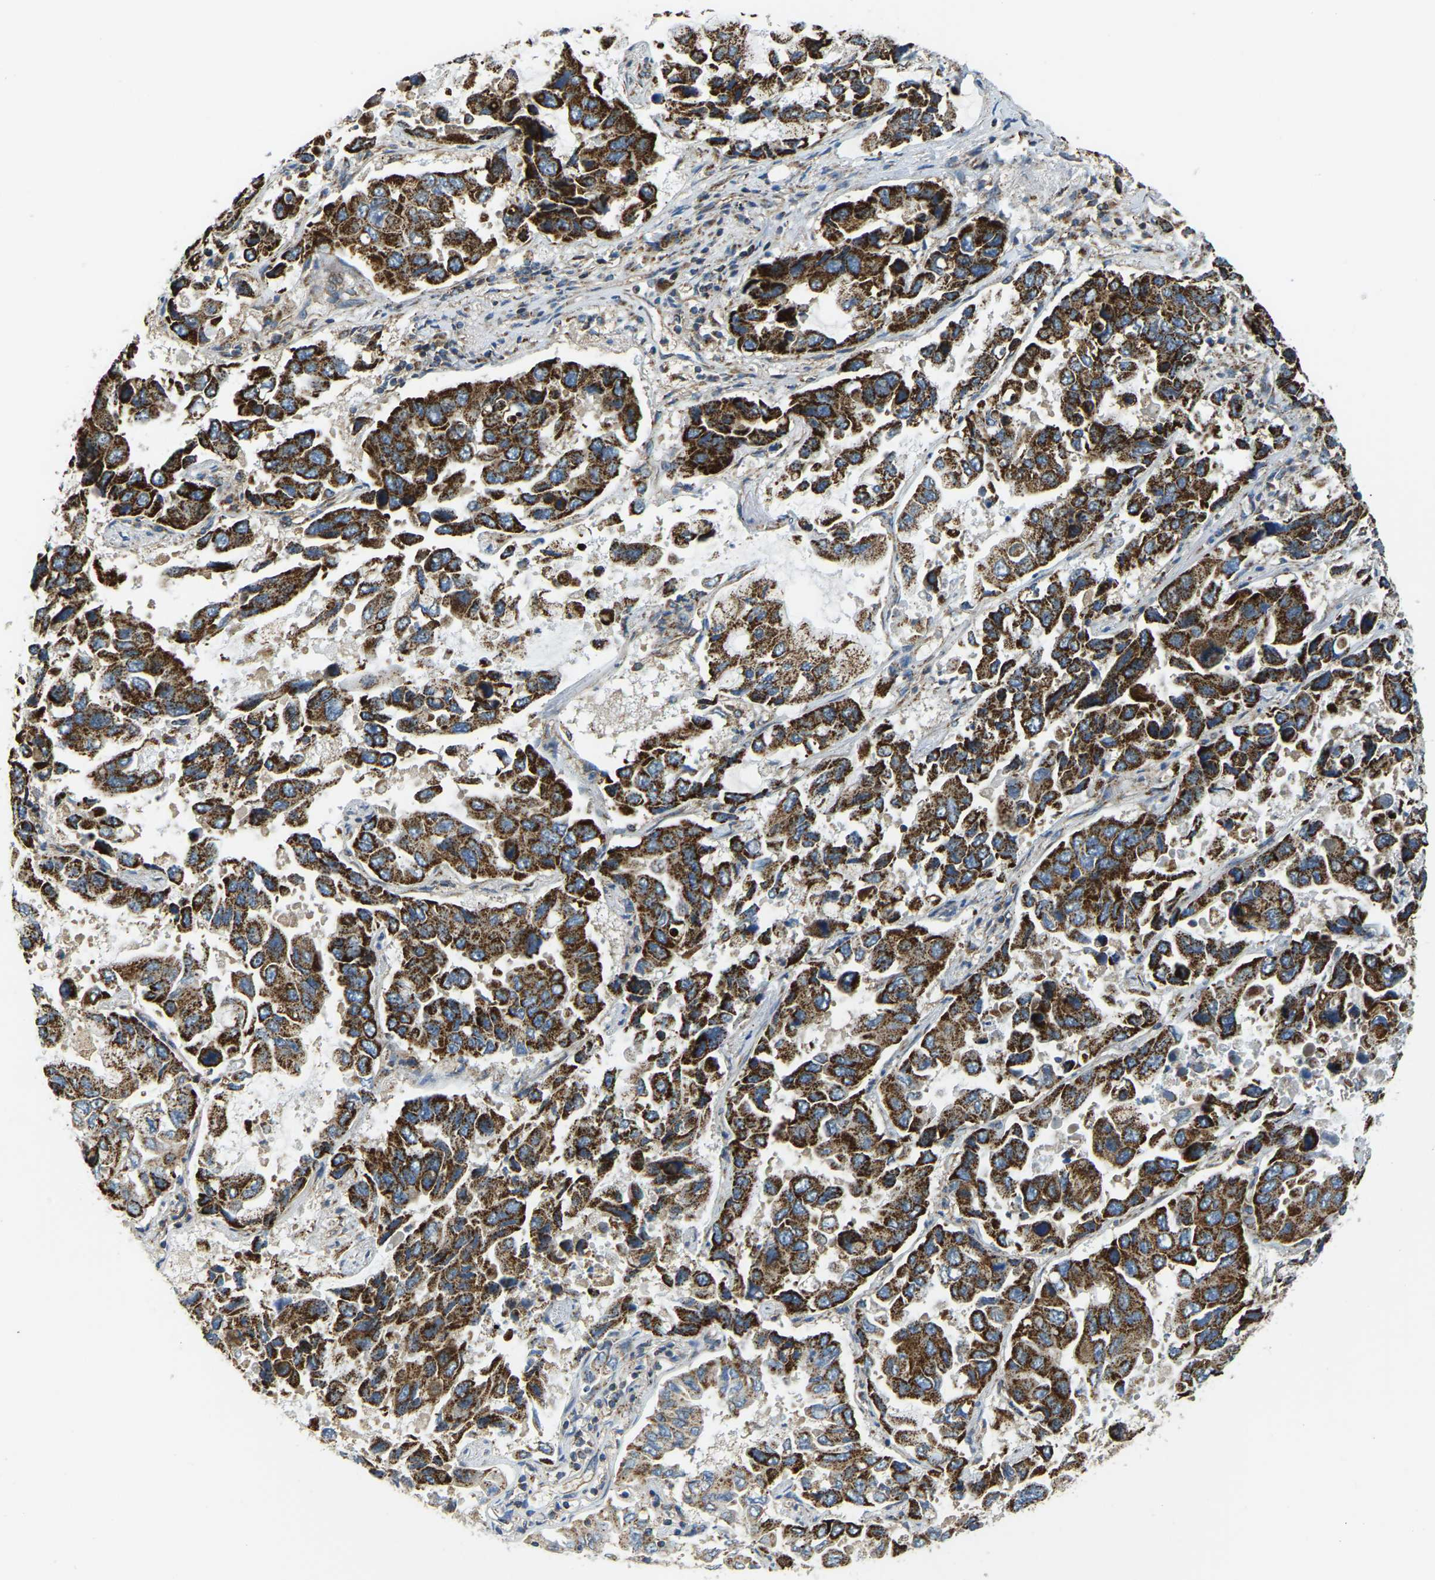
{"staining": {"intensity": "strong", "quantity": ">75%", "location": "cytoplasmic/membranous"}, "tissue": "lung cancer", "cell_type": "Tumor cells", "image_type": "cancer", "snomed": [{"axis": "morphology", "description": "Adenocarcinoma, NOS"}, {"axis": "topography", "description": "Lung"}], "caption": "Immunohistochemical staining of lung cancer (adenocarcinoma) demonstrates high levels of strong cytoplasmic/membranous protein staining in about >75% of tumor cells. (DAB IHC, brown staining for protein, blue staining for nuclei).", "gene": "PSMD7", "patient": {"sex": "male", "age": 64}}